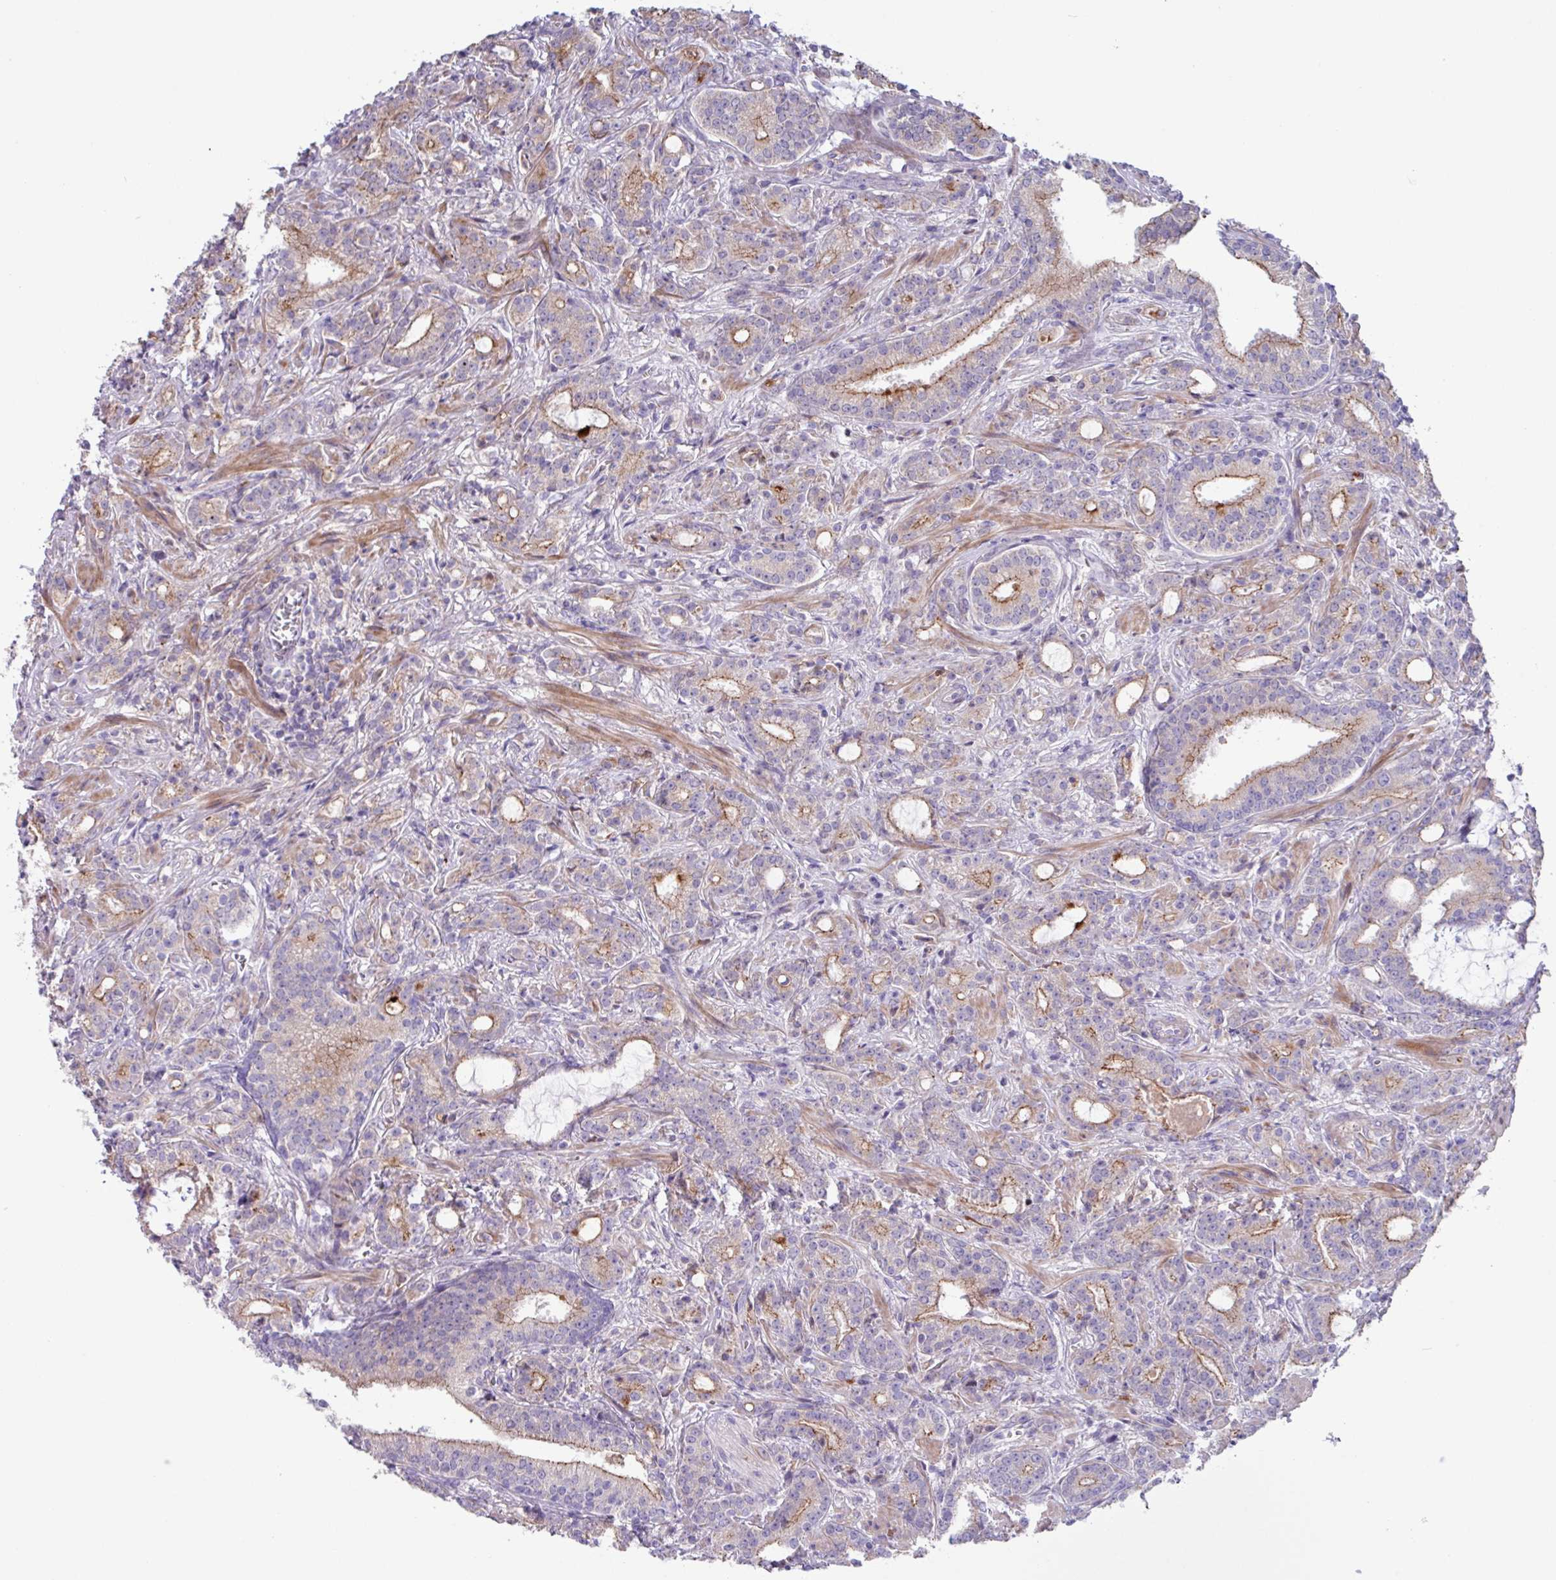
{"staining": {"intensity": "weak", "quantity": "25%-75%", "location": "cytoplasmic/membranous"}, "tissue": "prostate cancer", "cell_type": "Tumor cells", "image_type": "cancer", "snomed": [{"axis": "morphology", "description": "Adenocarcinoma, High grade"}, {"axis": "topography", "description": "Prostate and seminal vesicle, NOS"}], "caption": "Tumor cells reveal low levels of weak cytoplasmic/membranous staining in approximately 25%-75% of cells in adenocarcinoma (high-grade) (prostate). The staining was performed using DAB (3,3'-diaminobenzidine) to visualize the protein expression in brown, while the nuclei were stained in blue with hematoxylin (Magnification: 20x).", "gene": "IQCJ", "patient": {"sex": "male", "age": 67}}